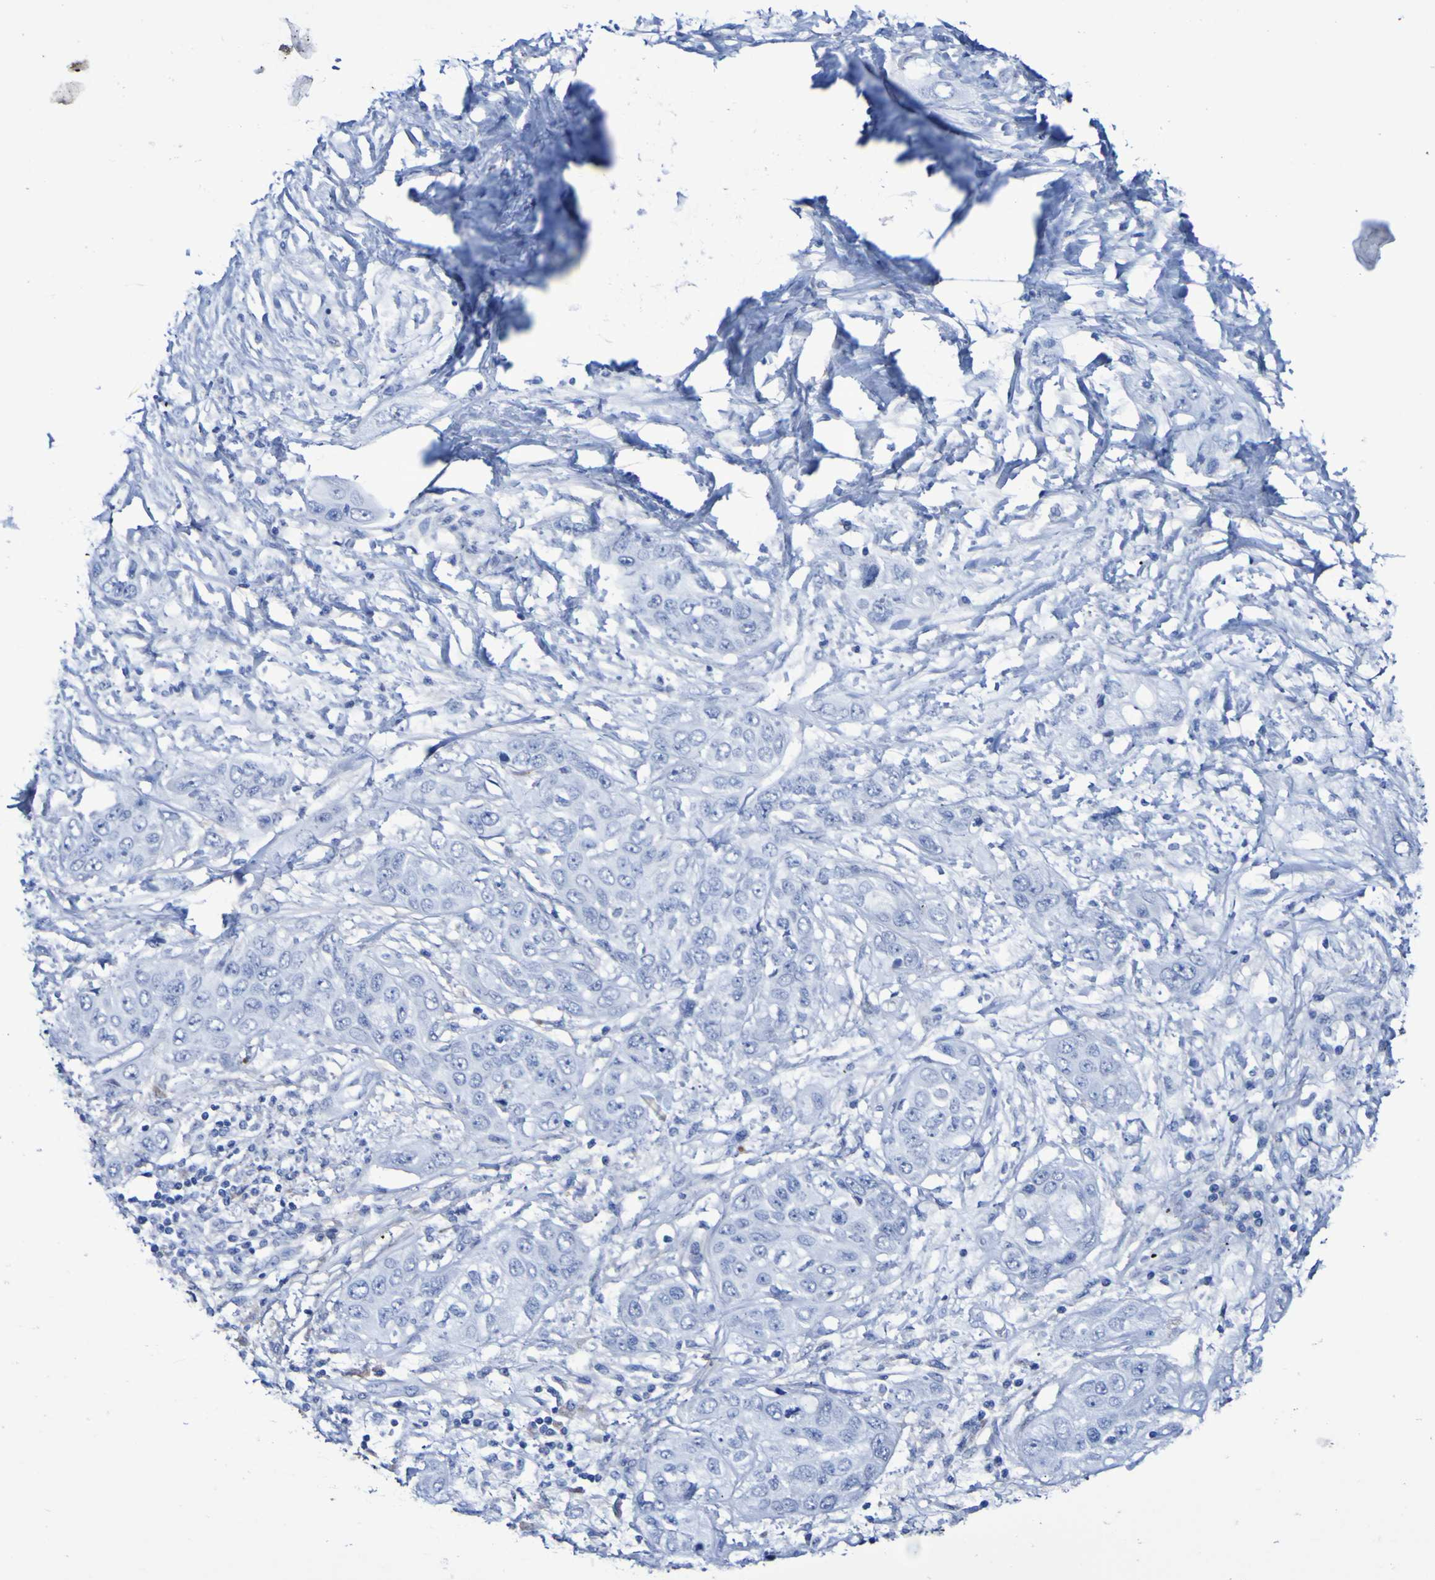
{"staining": {"intensity": "negative", "quantity": "none", "location": "none"}, "tissue": "pancreatic cancer", "cell_type": "Tumor cells", "image_type": "cancer", "snomed": [{"axis": "morphology", "description": "Adenocarcinoma, NOS"}, {"axis": "topography", "description": "Pancreas"}], "caption": "Human pancreatic cancer (adenocarcinoma) stained for a protein using immunohistochemistry displays no expression in tumor cells.", "gene": "SGCB", "patient": {"sex": "female", "age": 70}}